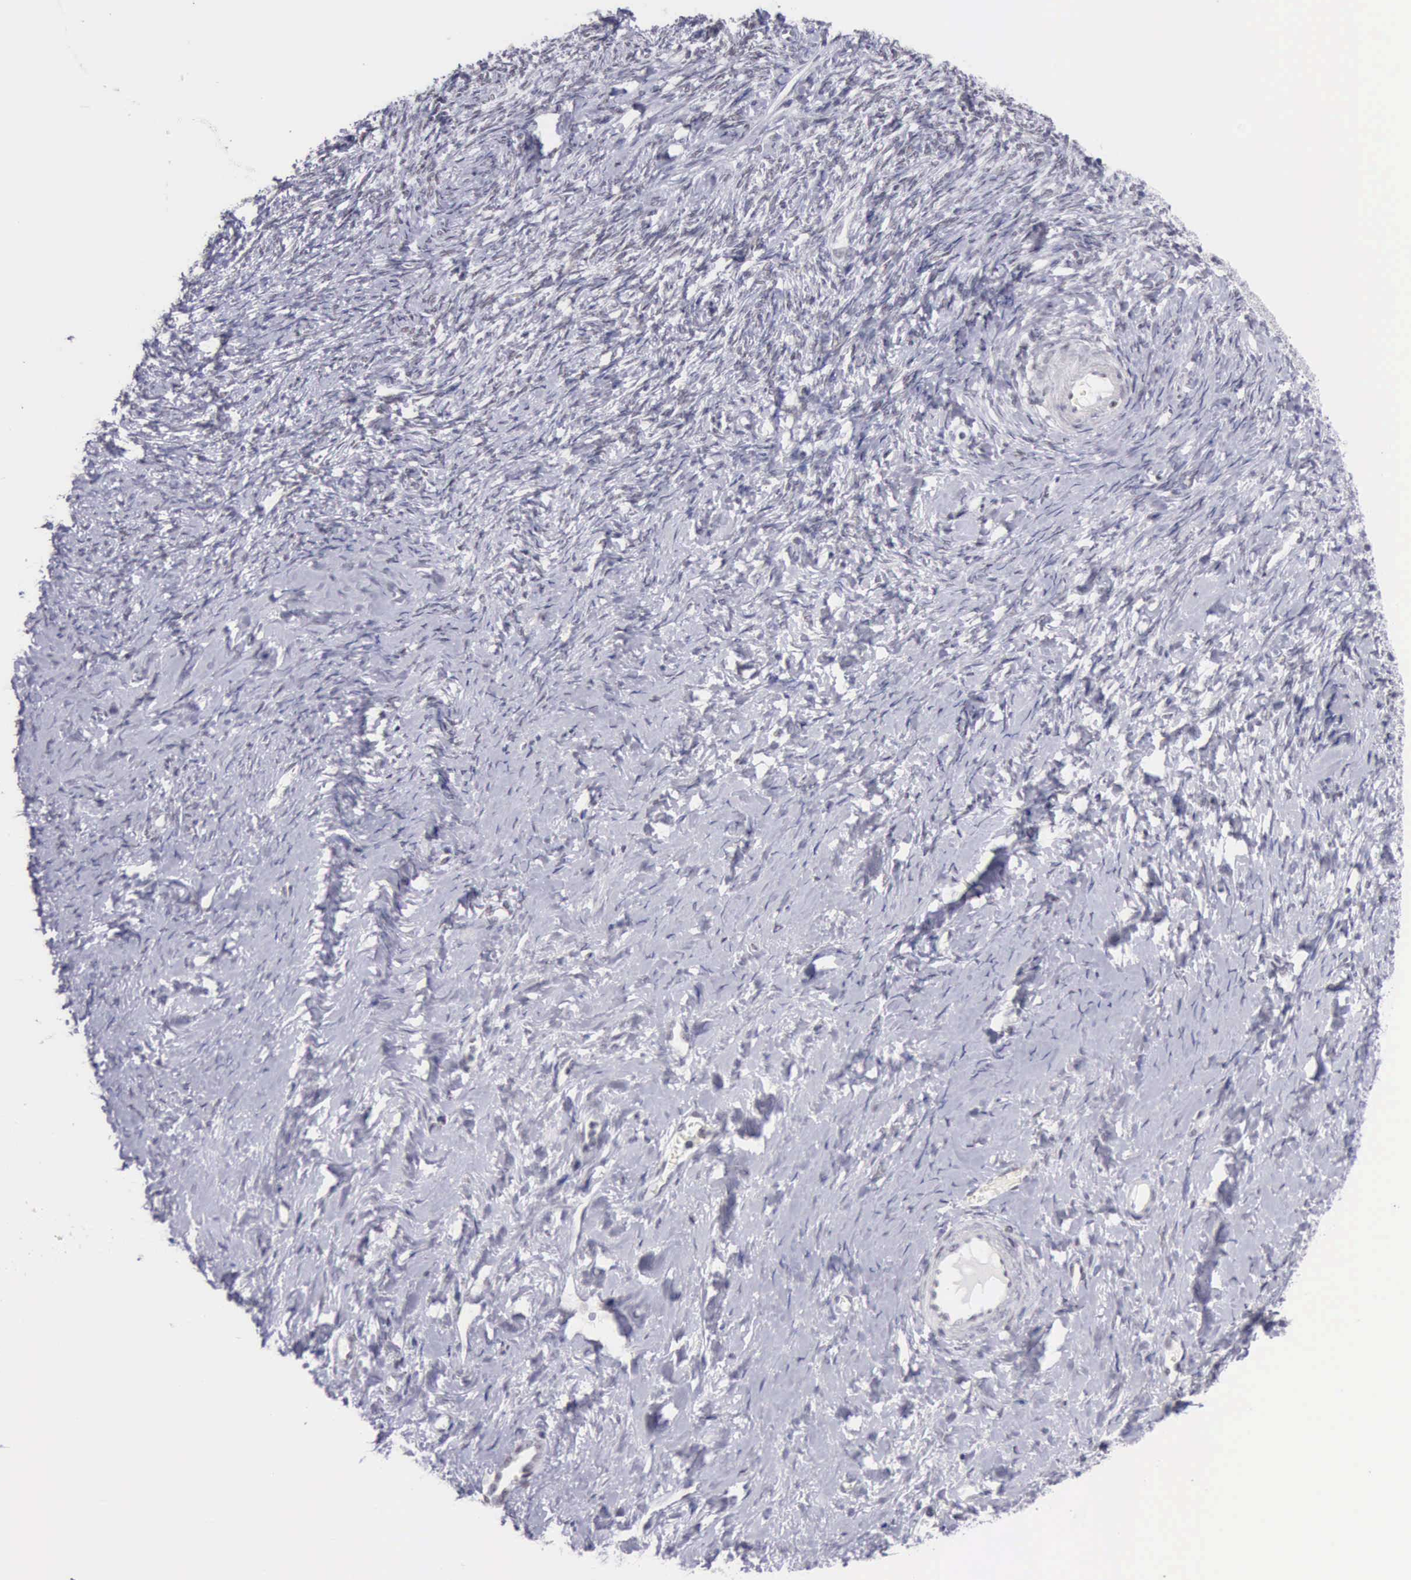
{"staining": {"intensity": "weak", "quantity": "<25%", "location": "nuclear"}, "tissue": "ovarian cancer", "cell_type": "Tumor cells", "image_type": "cancer", "snomed": [{"axis": "morphology", "description": "Normal tissue, NOS"}, {"axis": "morphology", "description": "Cystadenocarcinoma, serous, NOS"}, {"axis": "topography", "description": "Ovary"}], "caption": "Immunohistochemical staining of serous cystadenocarcinoma (ovarian) exhibits no significant positivity in tumor cells.", "gene": "EP300", "patient": {"sex": "female", "age": 62}}